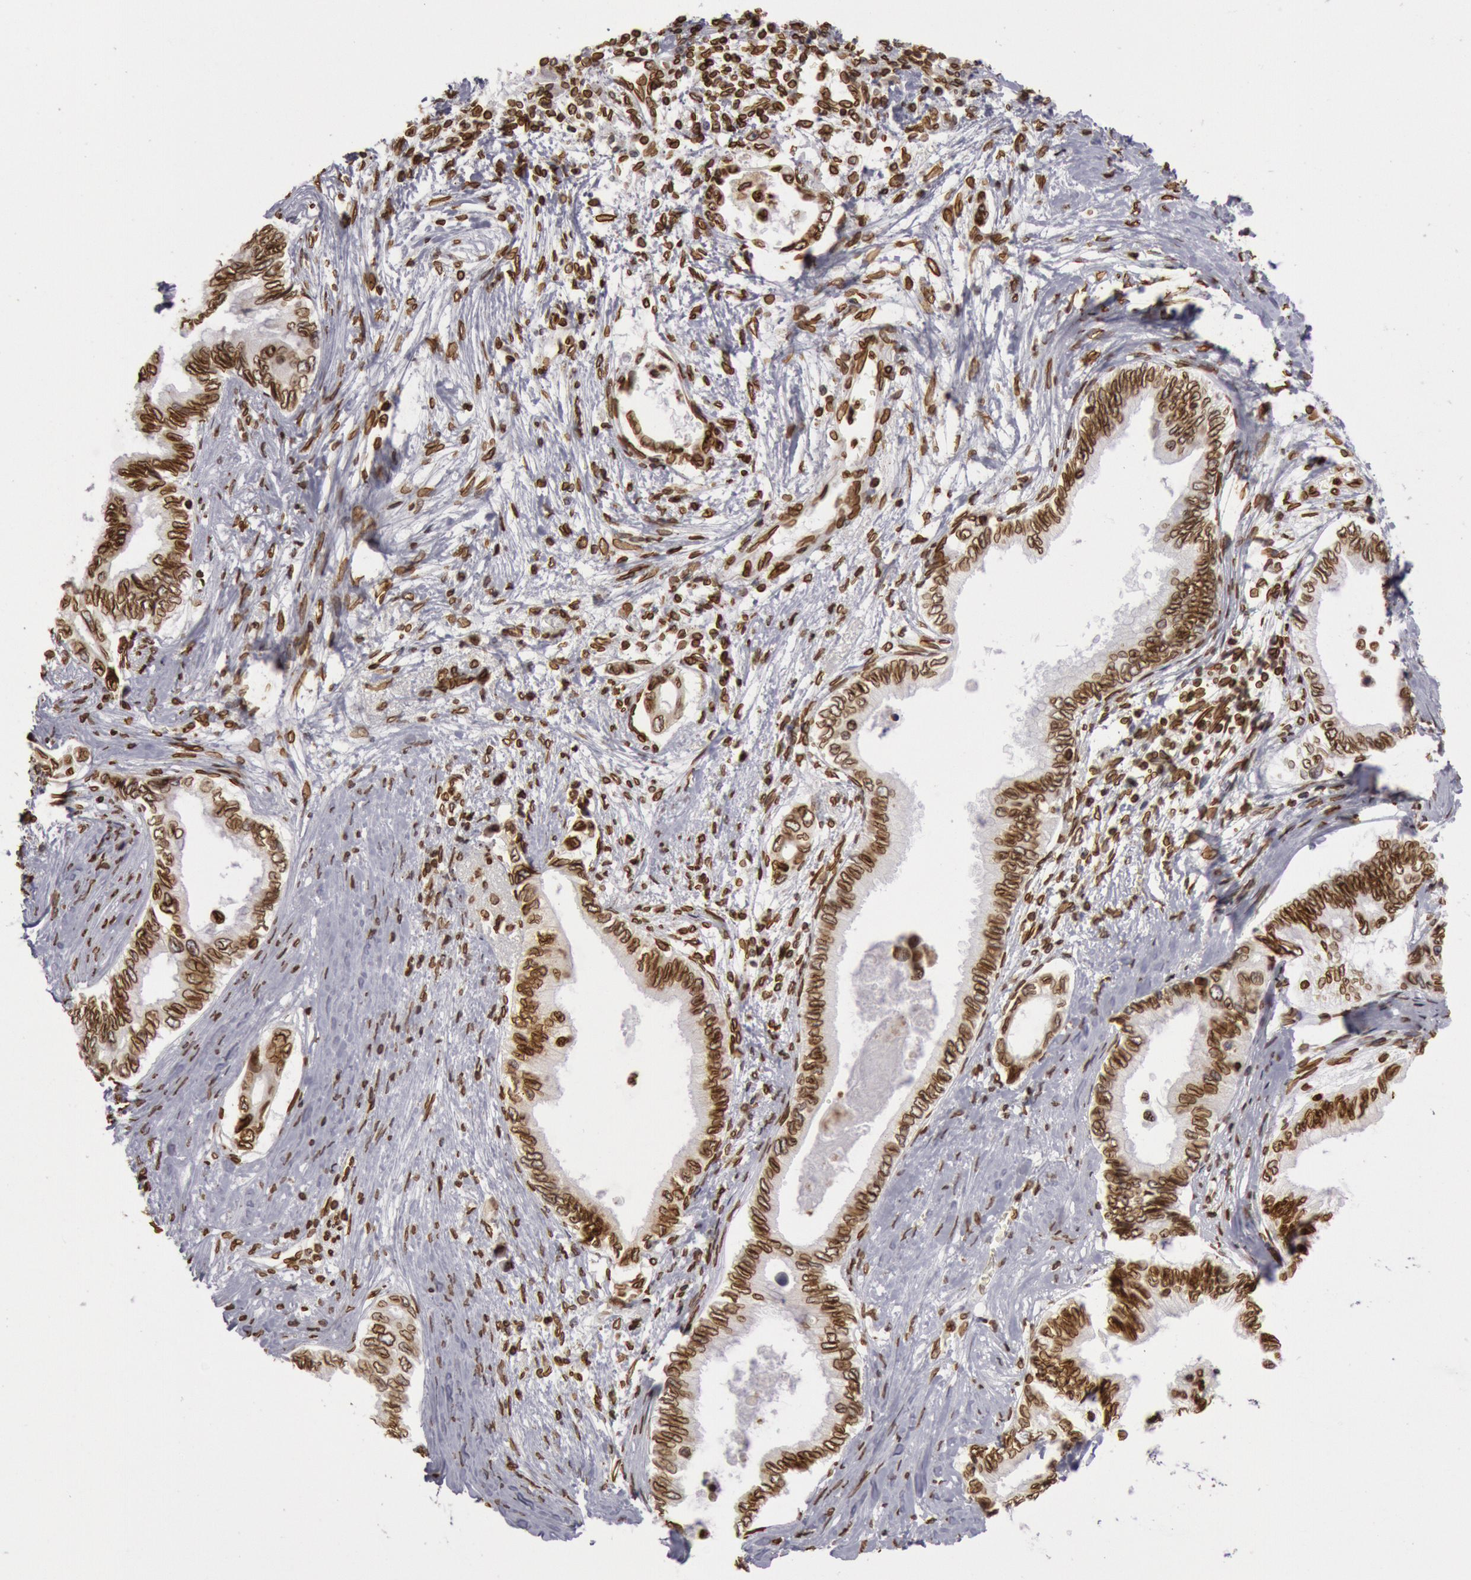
{"staining": {"intensity": "strong", "quantity": ">75%", "location": "nuclear"}, "tissue": "pancreatic cancer", "cell_type": "Tumor cells", "image_type": "cancer", "snomed": [{"axis": "morphology", "description": "Adenocarcinoma, NOS"}, {"axis": "topography", "description": "Pancreas"}], "caption": "Pancreatic adenocarcinoma stained for a protein (brown) demonstrates strong nuclear positive staining in approximately >75% of tumor cells.", "gene": "SUN2", "patient": {"sex": "female", "age": 66}}